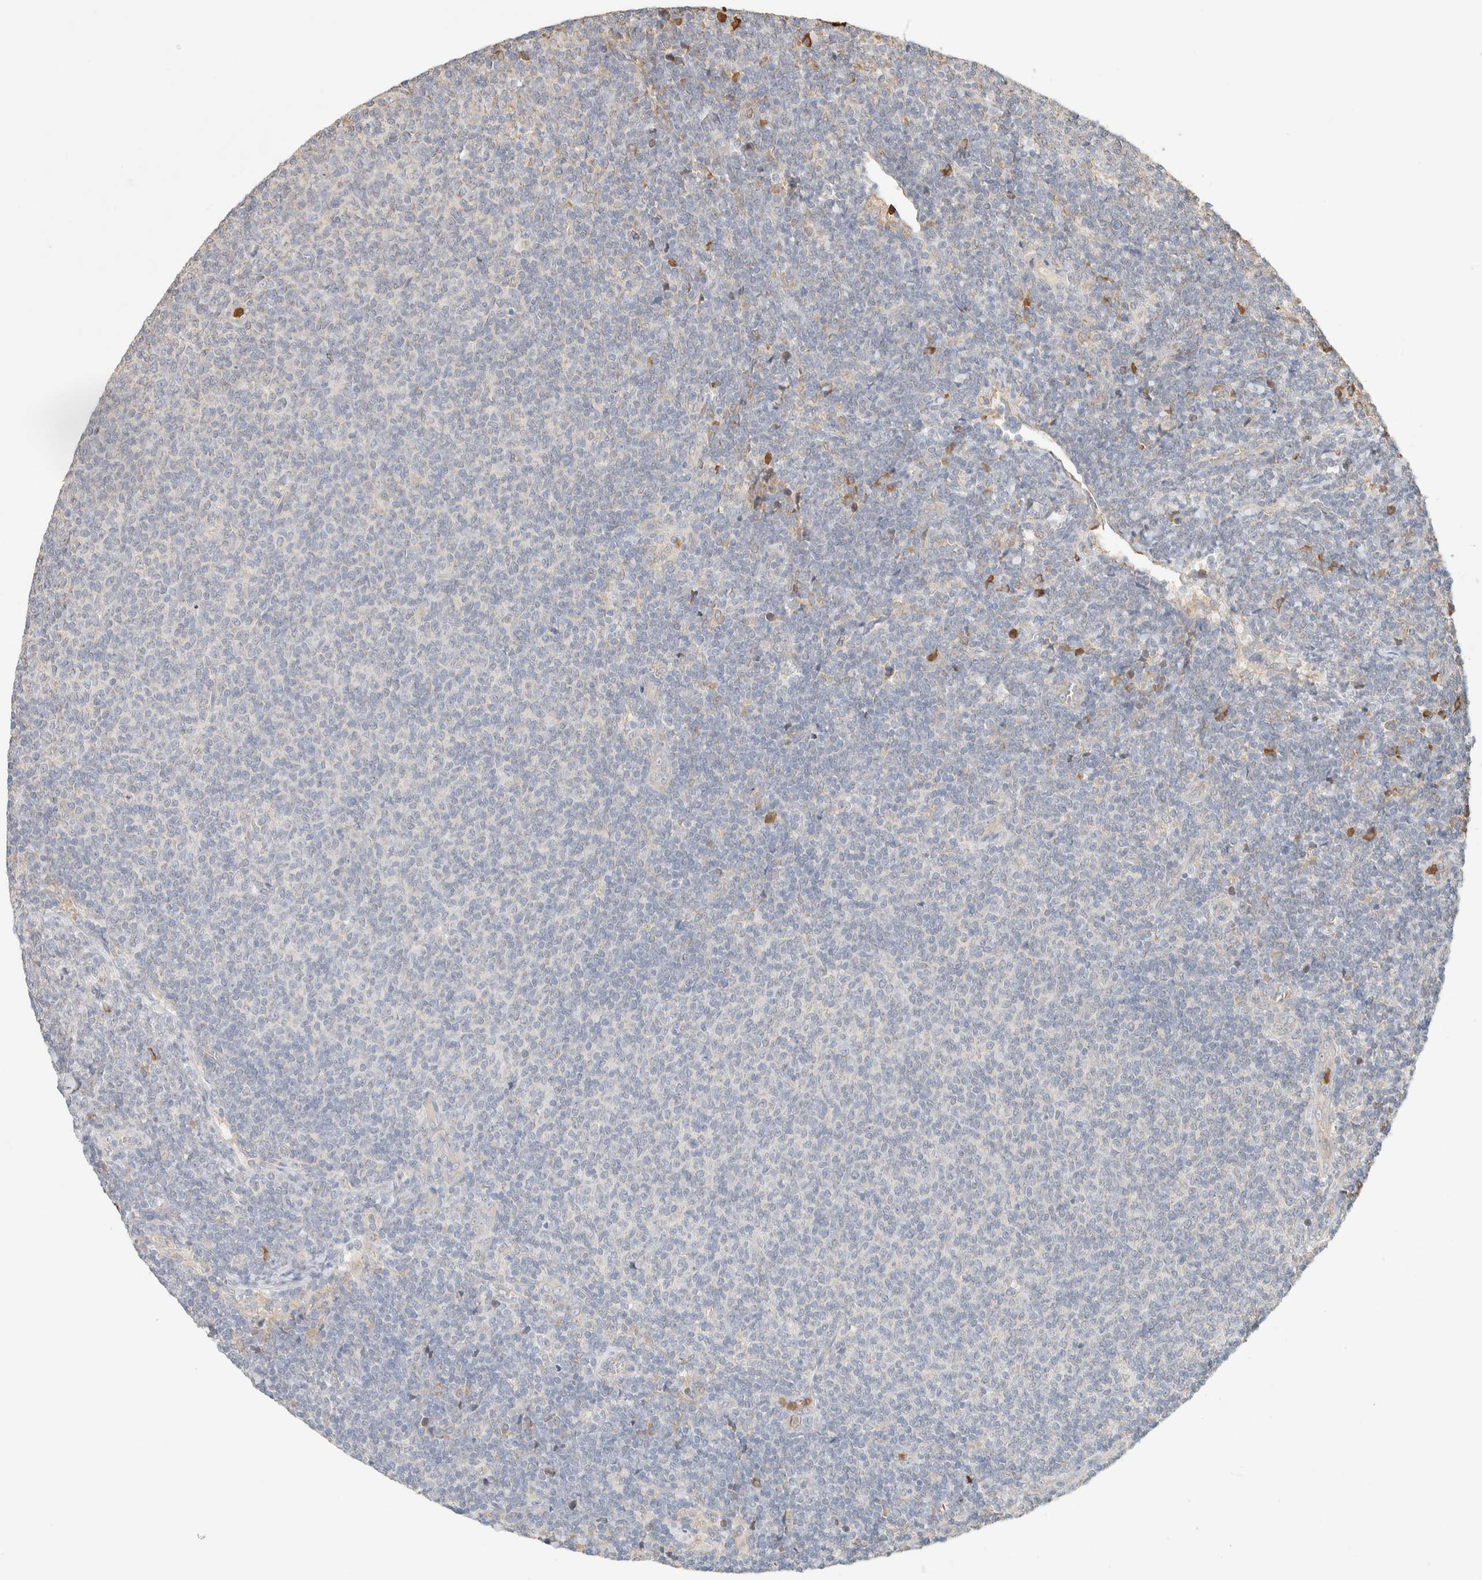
{"staining": {"intensity": "negative", "quantity": "none", "location": "none"}, "tissue": "lymphoma", "cell_type": "Tumor cells", "image_type": "cancer", "snomed": [{"axis": "morphology", "description": "Malignant lymphoma, non-Hodgkin's type, Low grade"}, {"axis": "topography", "description": "Lymph node"}], "caption": "Immunohistochemistry (IHC) image of human lymphoma stained for a protein (brown), which exhibits no expression in tumor cells.", "gene": "TTC3", "patient": {"sex": "male", "age": 66}}